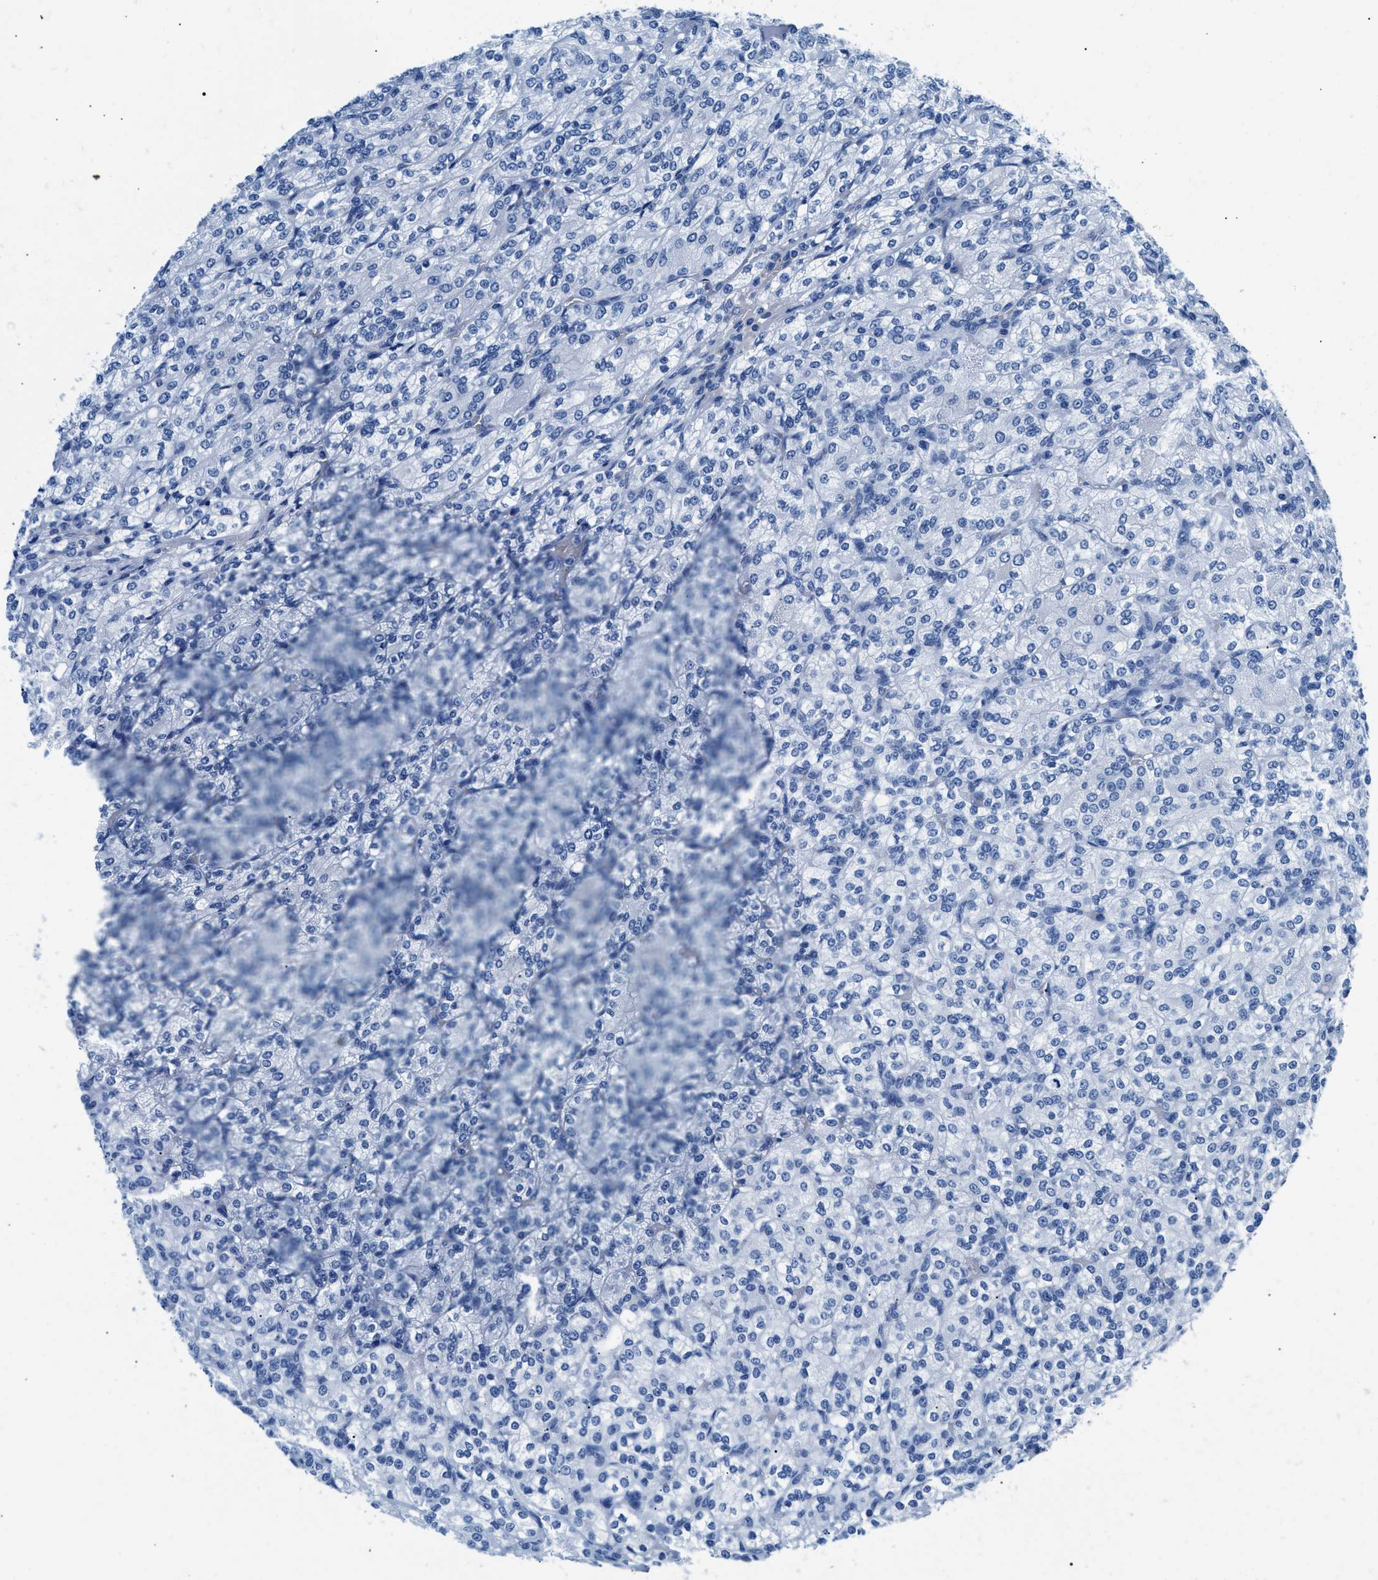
{"staining": {"intensity": "negative", "quantity": "none", "location": "none"}, "tissue": "renal cancer", "cell_type": "Tumor cells", "image_type": "cancer", "snomed": [{"axis": "morphology", "description": "Adenocarcinoma, NOS"}, {"axis": "topography", "description": "Kidney"}], "caption": "This histopathology image is of renal cancer stained with immunohistochemistry to label a protein in brown with the nuclei are counter-stained blue. There is no positivity in tumor cells.", "gene": "CPS1", "patient": {"sex": "male", "age": 77}}